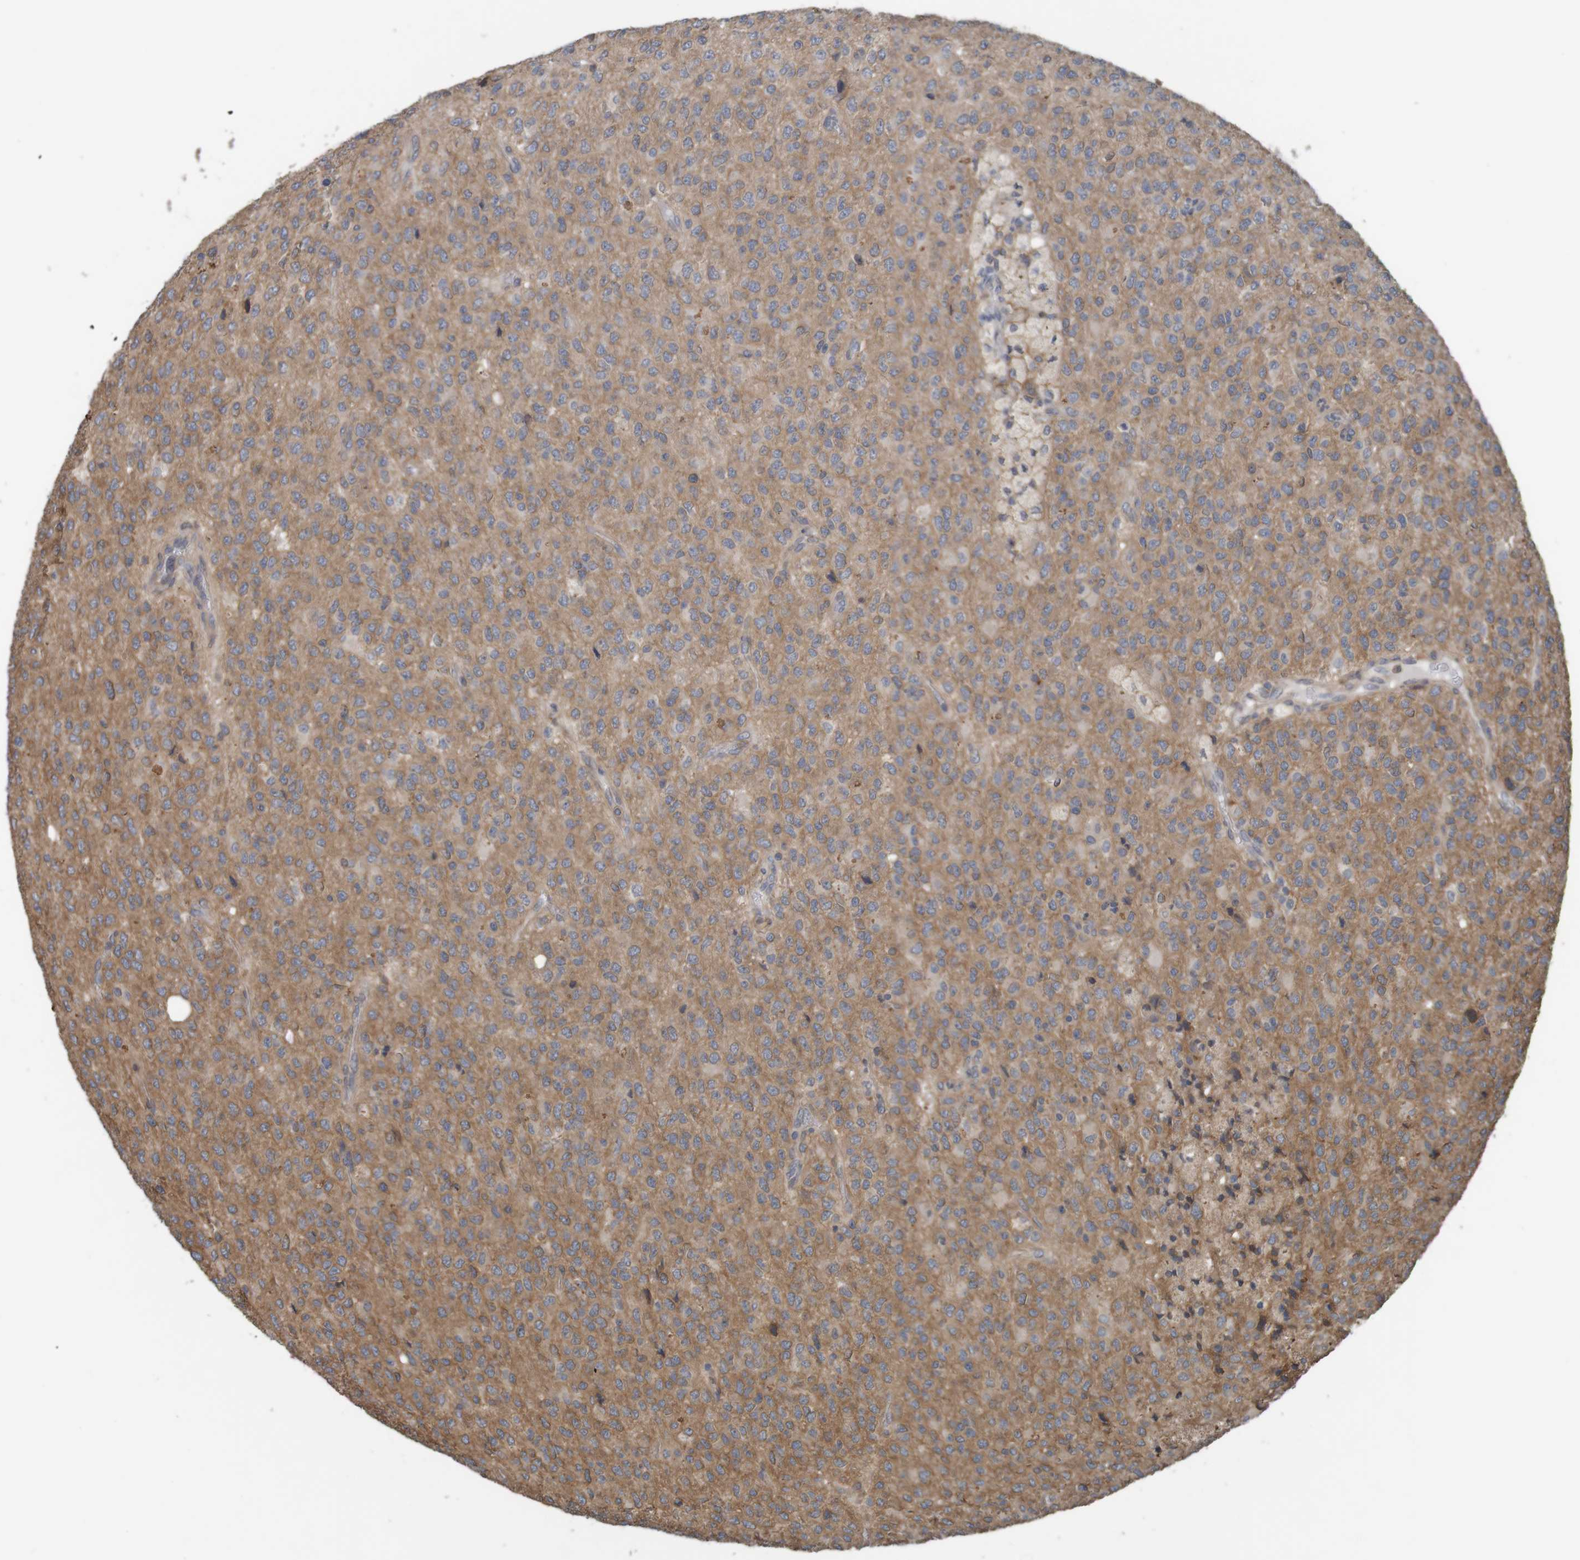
{"staining": {"intensity": "weak", "quantity": ">75%", "location": "cytoplasmic/membranous"}, "tissue": "glioma", "cell_type": "Tumor cells", "image_type": "cancer", "snomed": [{"axis": "morphology", "description": "Glioma, malignant, High grade"}, {"axis": "topography", "description": "pancreas cauda"}], "caption": "High-magnification brightfield microscopy of glioma stained with DAB (brown) and counterstained with hematoxylin (blue). tumor cells exhibit weak cytoplasmic/membranous positivity is appreciated in about>75% of cells. The protein of interest is stained brown, and the nuclei are stained in blue (DAB IHC with brightfield microscopy, high magnification).", "gene": "ARHGEF11", "patient": {"sex": "male", "age": 60}}